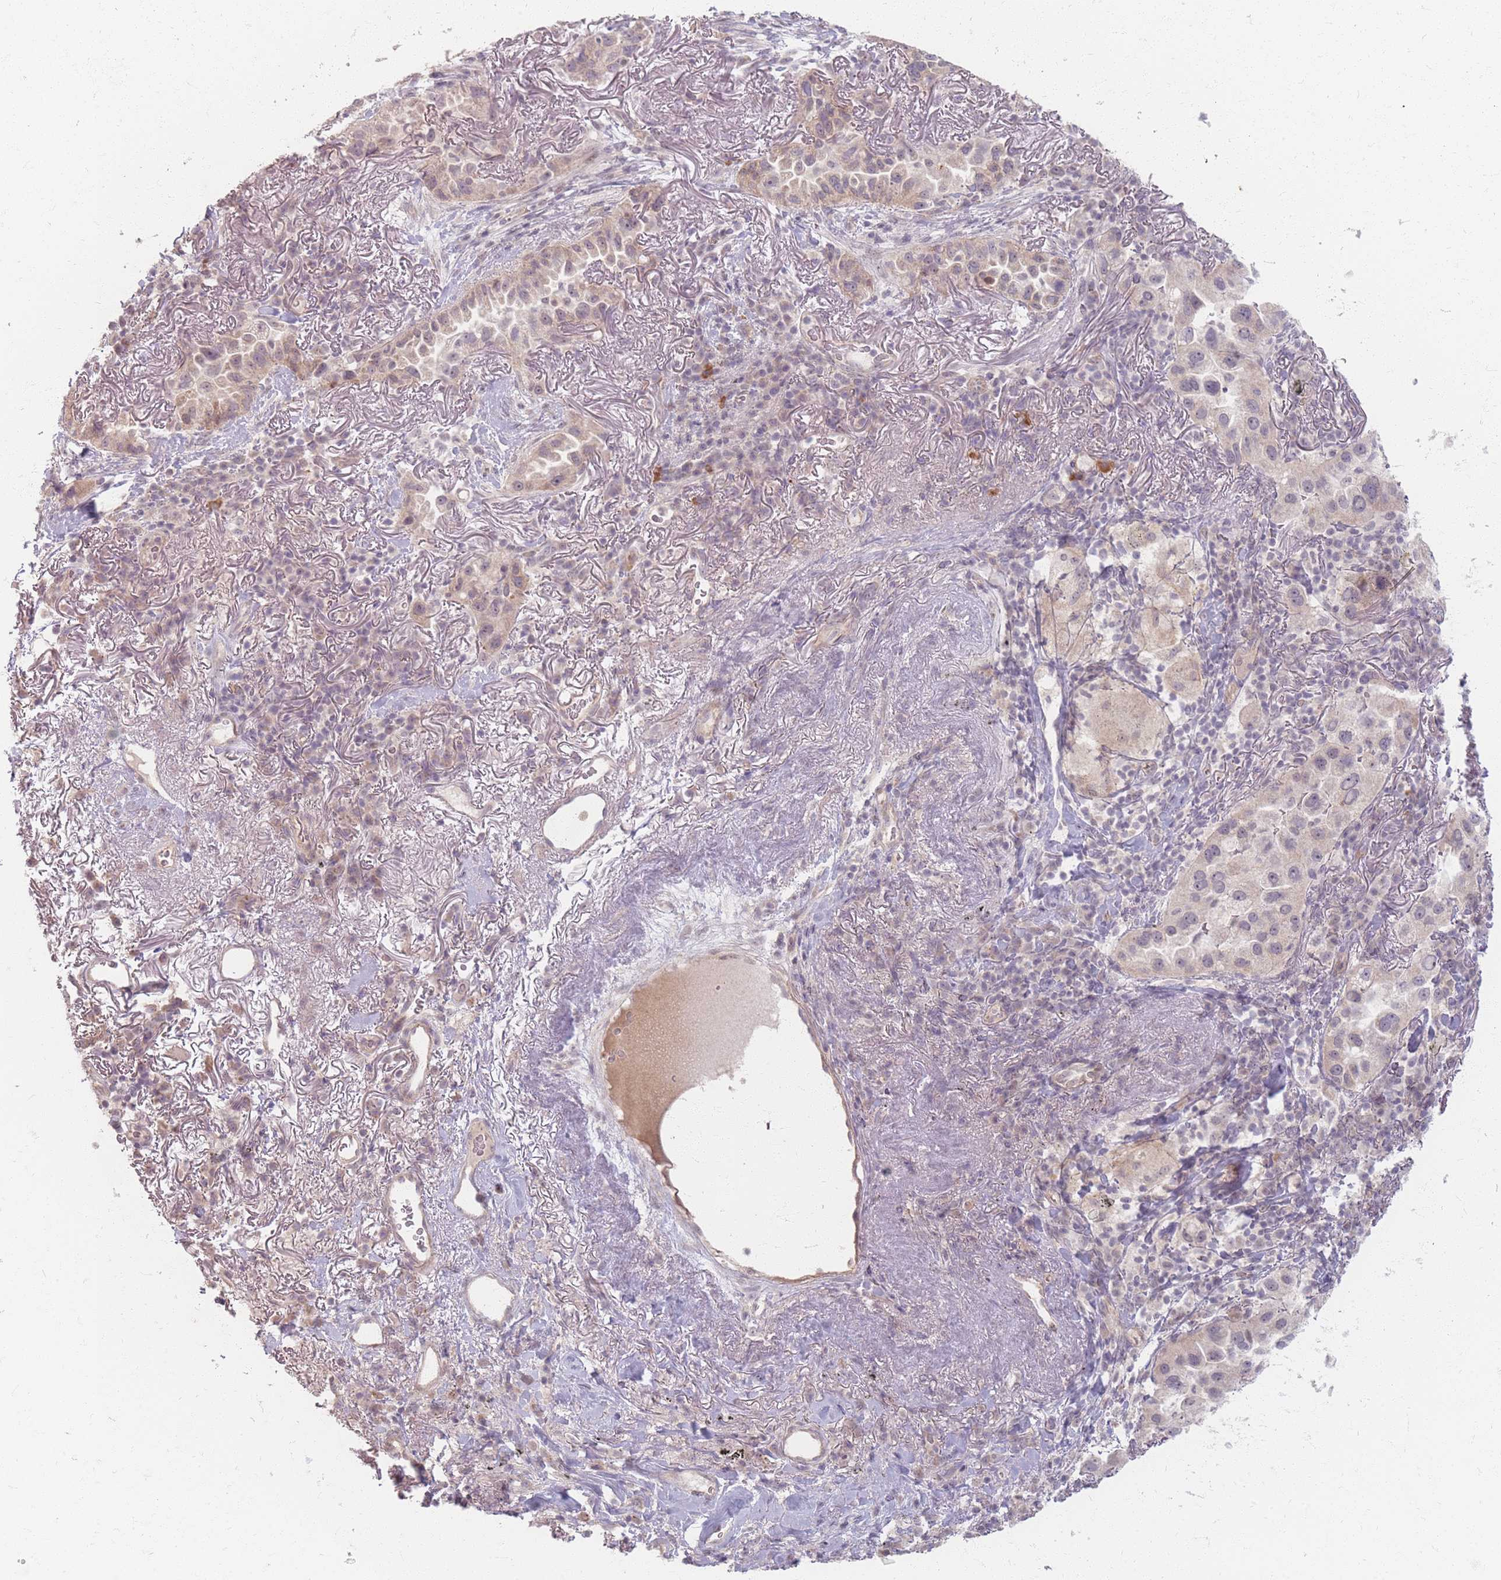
{"staining": {"intensity": "weak", "quantity": "25%-75%", "location": "cytoplasmic/membranous"}, "tissue": "lung cancer", "cell_type": "Tumor cells", "image_type": "cancer", "snomed": [{"axis": "morphology", "description": "Adenocarcinoma, NOS"}, {"axis": "topography", "description": "Lung"}], "caption": "This is an image of immunohistochemistry staining of lung cancer (adenocarcinoma), which shows weak expression in the cytoplasmic/membranous of tumor cells.", "gene": "GABRA6", "patient": {"sex": "female", "age": 69}}